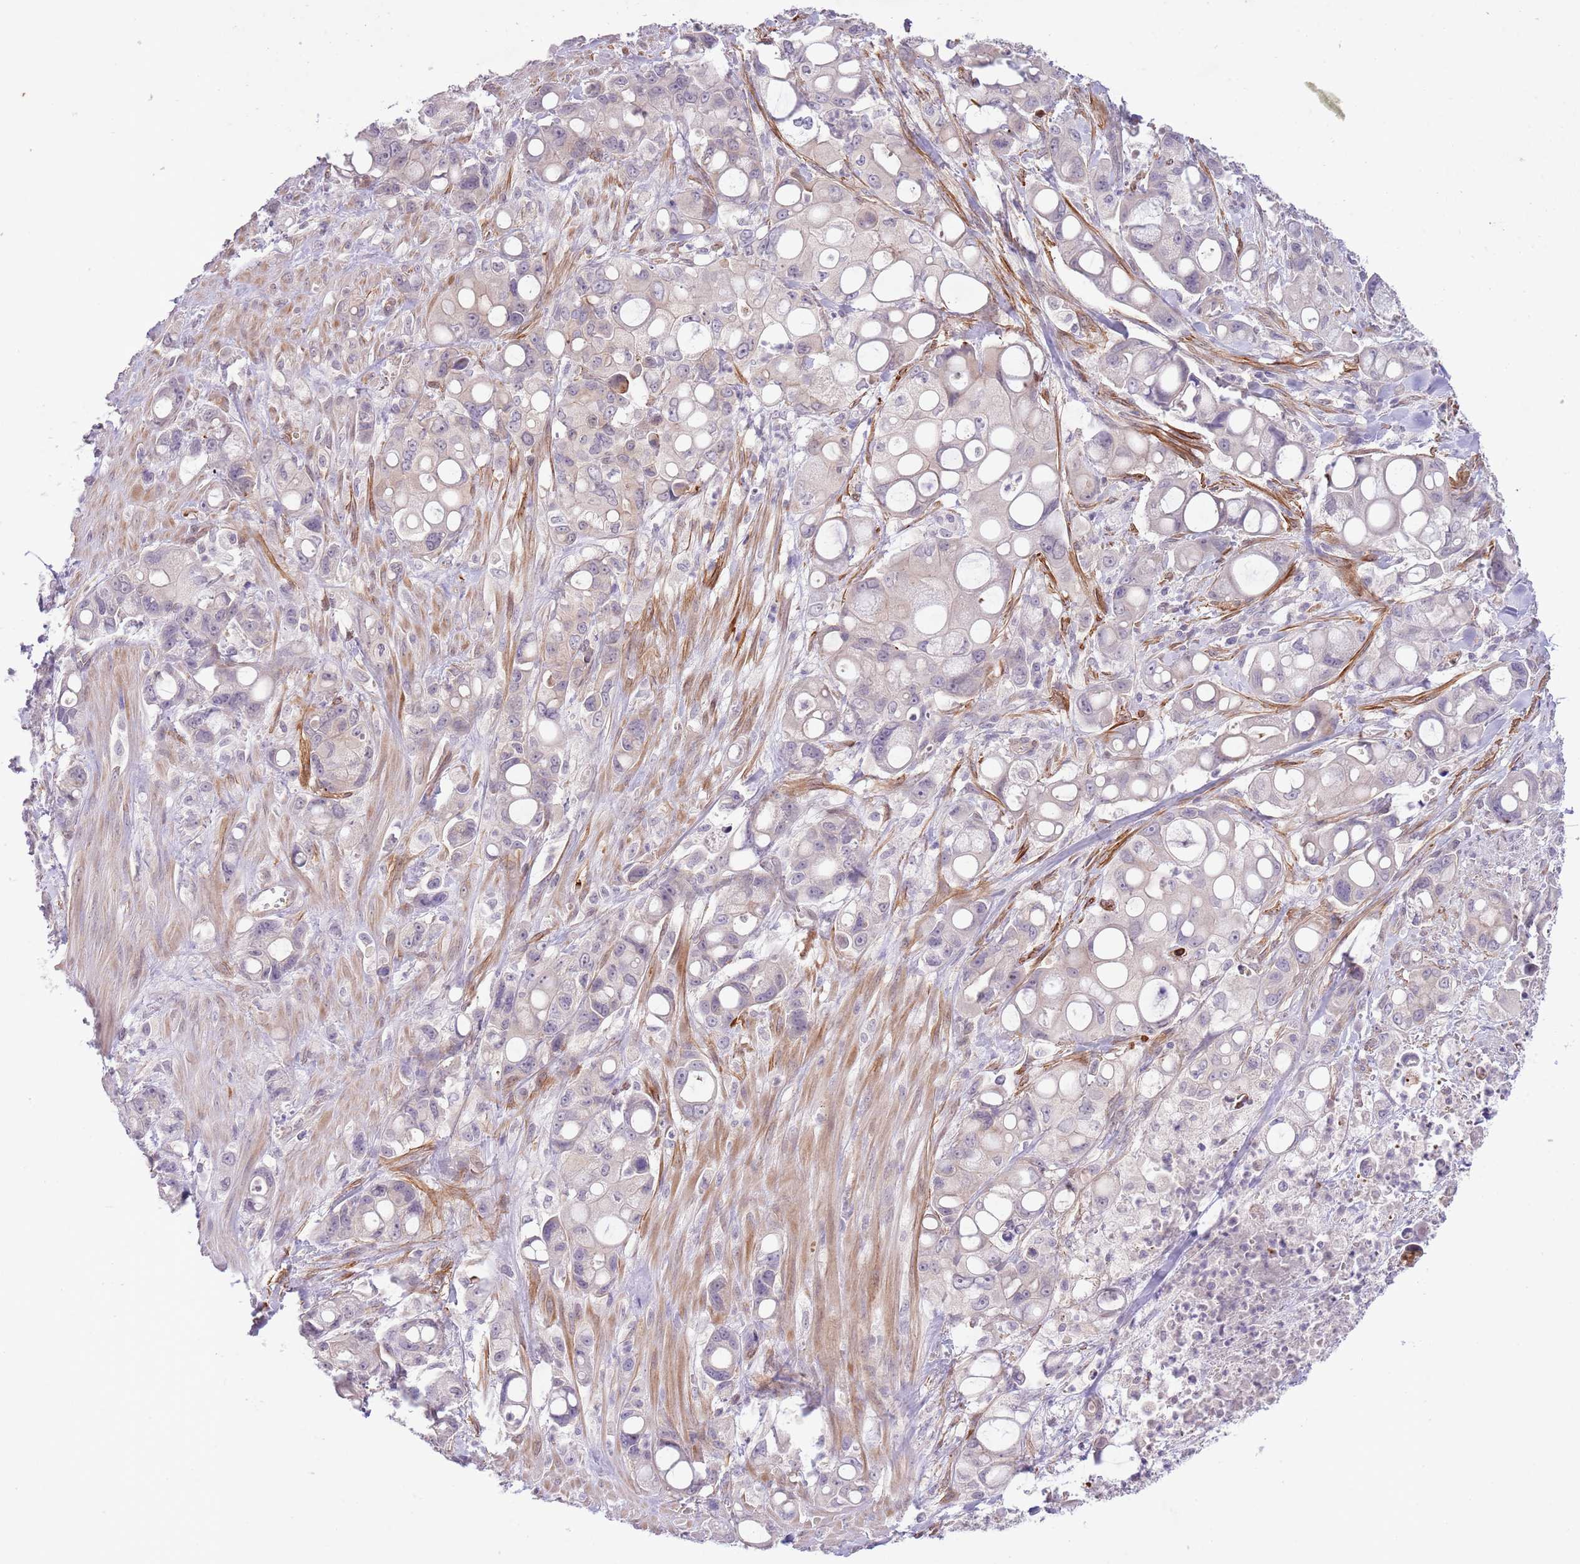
{"staining": {"intensity": "negative", "quantity": "none", "location": "none"}, "tissue": "pancreatic cancer", "cell_type": "Tumor cells", "image_type": "cancer", "snomed": [{"axis": "morphology", "description": "Adenocarcinoma, NOS"}, {"axis": "topography", "description": "Pancreas"}], "caption": "A high-resolution histopathology image shows IHC staining of pancreatic cancer, which reveals no significant staining in tumor cells. (DAB (3,3'-diaminobenzidine) immunohistochemistry (IHC) visualized using brightfield microscopy, high magnification).", "gene": "ZNF658", "patient": {"sex": "male", "age": 68}}